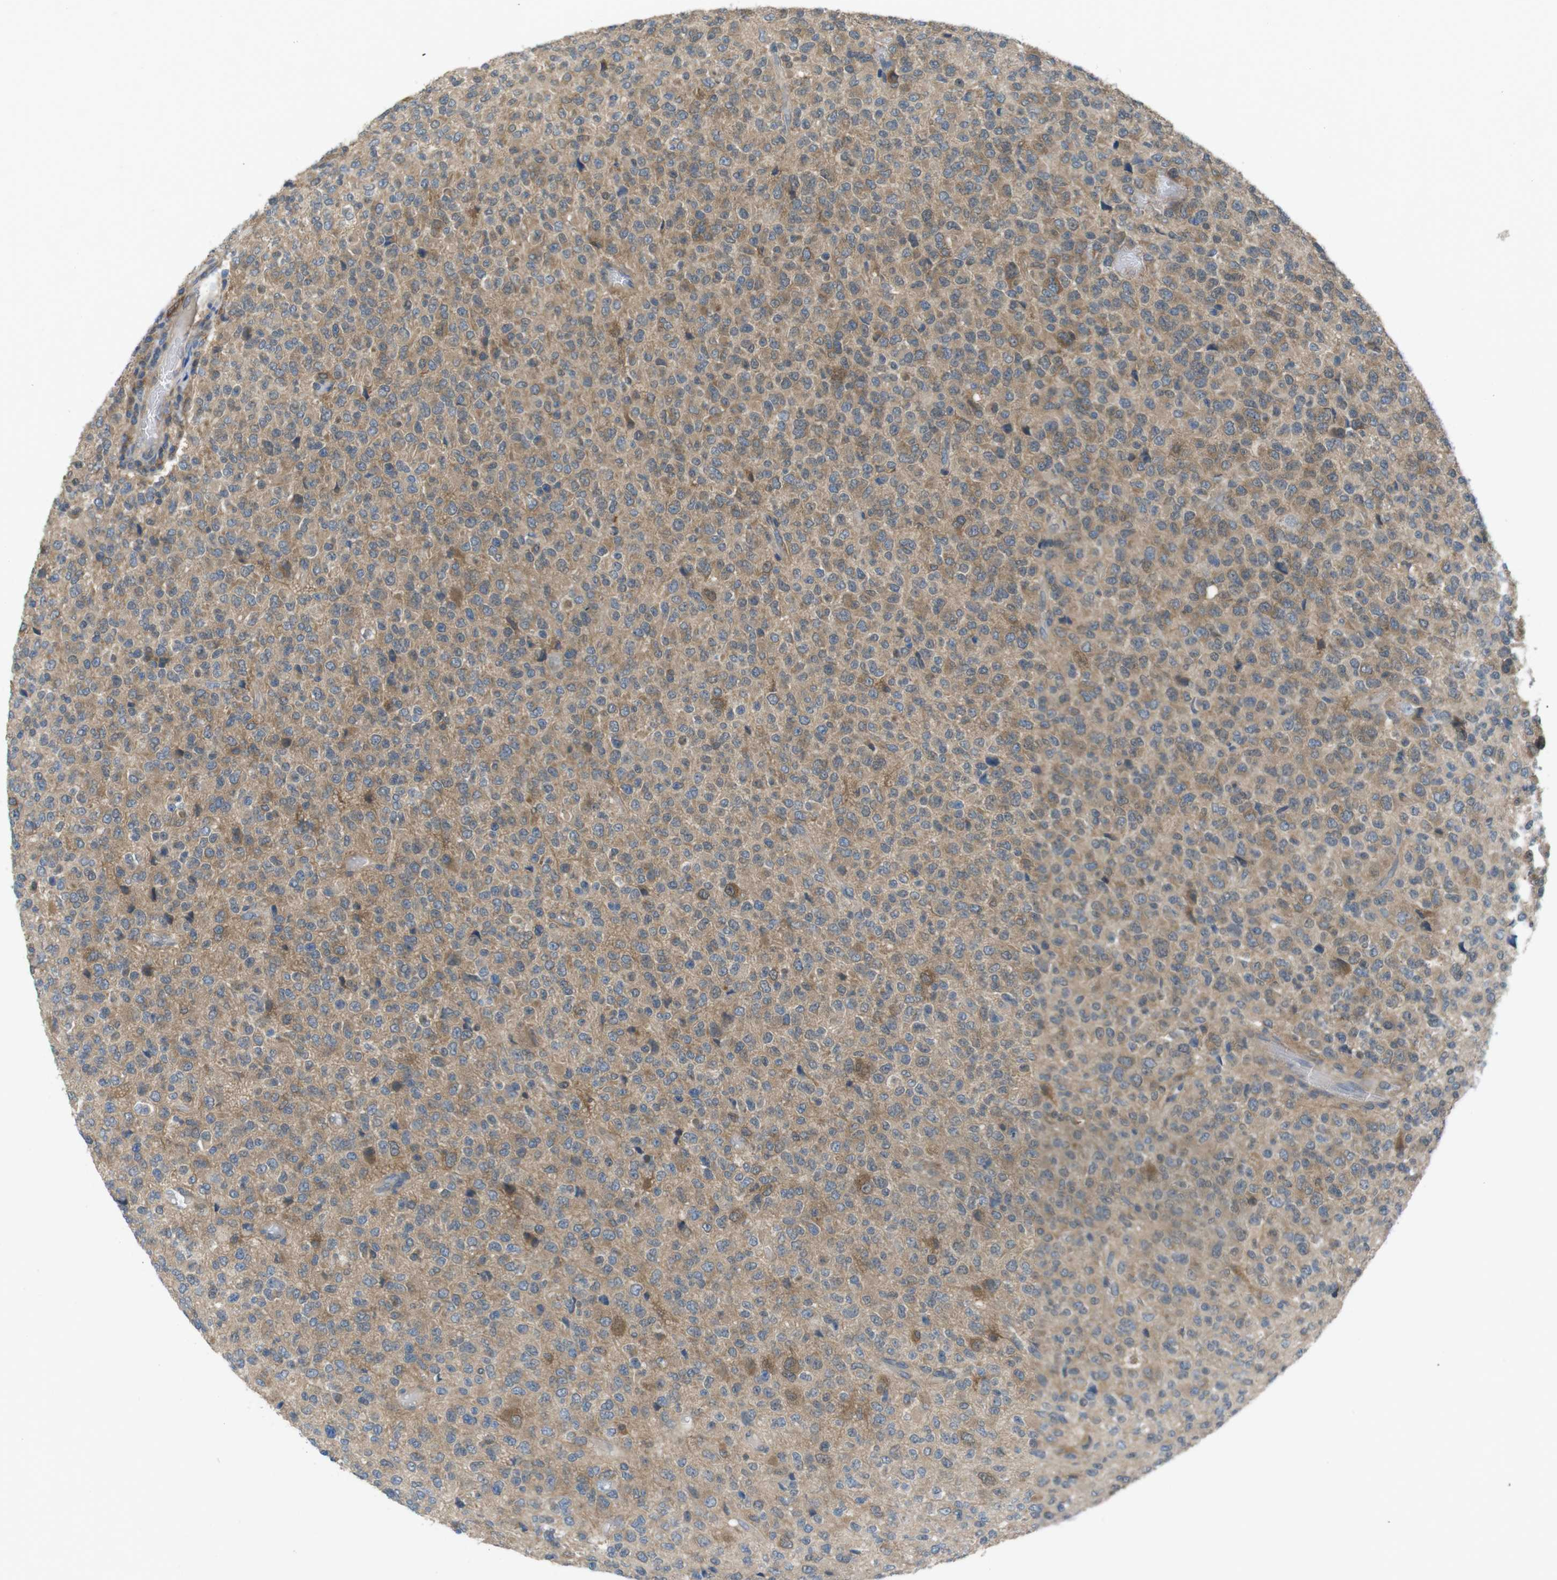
{"staining": {"intensity": "moderate", "quantity": ">75%", "location": "cytoplasmic/membranous"}, "tissue": "glioma", "cell_type": "Tumor cells", "image_type": "cancer", "snomed": [{"axis": "morphology", "description": "Glioma, malignant, High grade"}, {"axis": "topography", "description": "pancreas cauda"}], "caption": "Tumor cells demonstrate medium levels of moderate cytoplasmic/membranous staining in approximately >75% of cells in human malignant high-grade glioma. Nuclei are stained in blue.", "gene": "MTHFD1", "patient": {"sex": "male", "age": 60}}